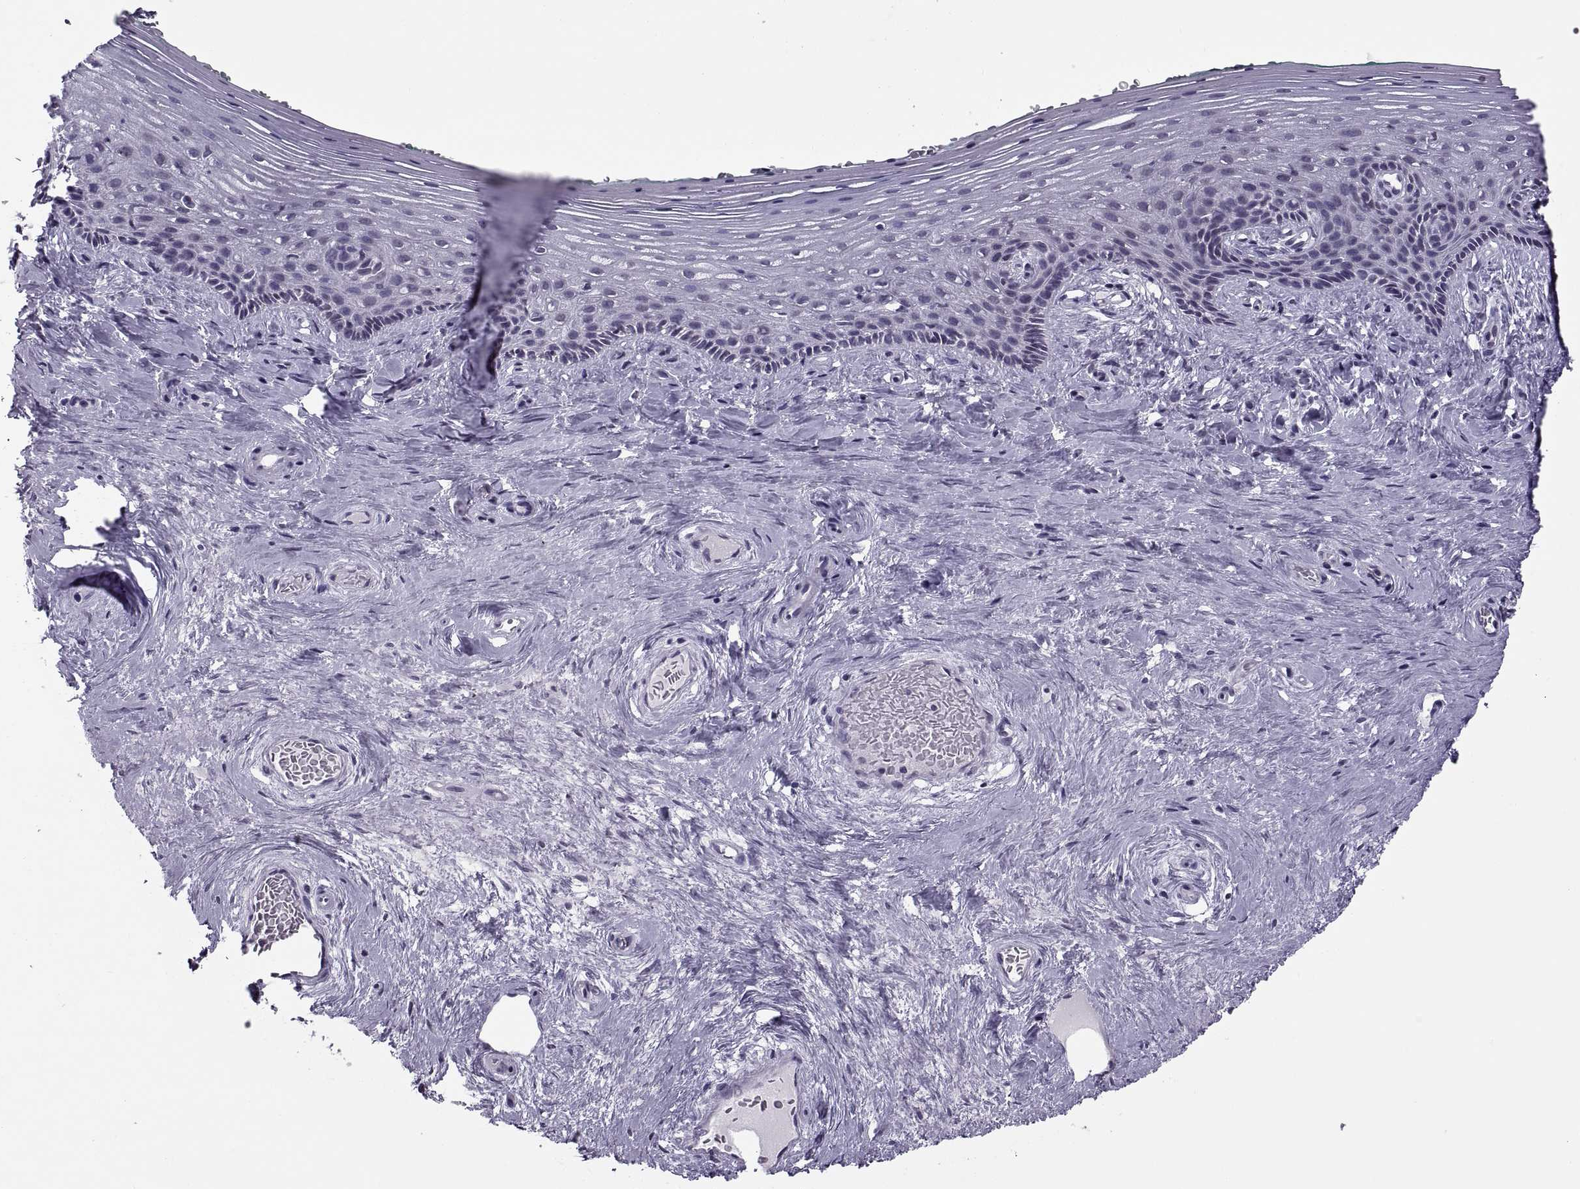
{"staining": {"intensity": "negative", "quantity": "none", "location": "none"}, "tissue": "vagina", "cell_type": "Squamous epithelial cells", "image_type": "normal", "snomed": [{"axis": "morphology", "description": "Normal tissue, NOS"}, {"axis": "topography", "description": "Vagina"}], "caption": "Photomicrograph shows no protein expression in squamous epithelial cells of unremarkable vagina.", "gene": "H1", "patient": {"sex": "female", "age": 45}}